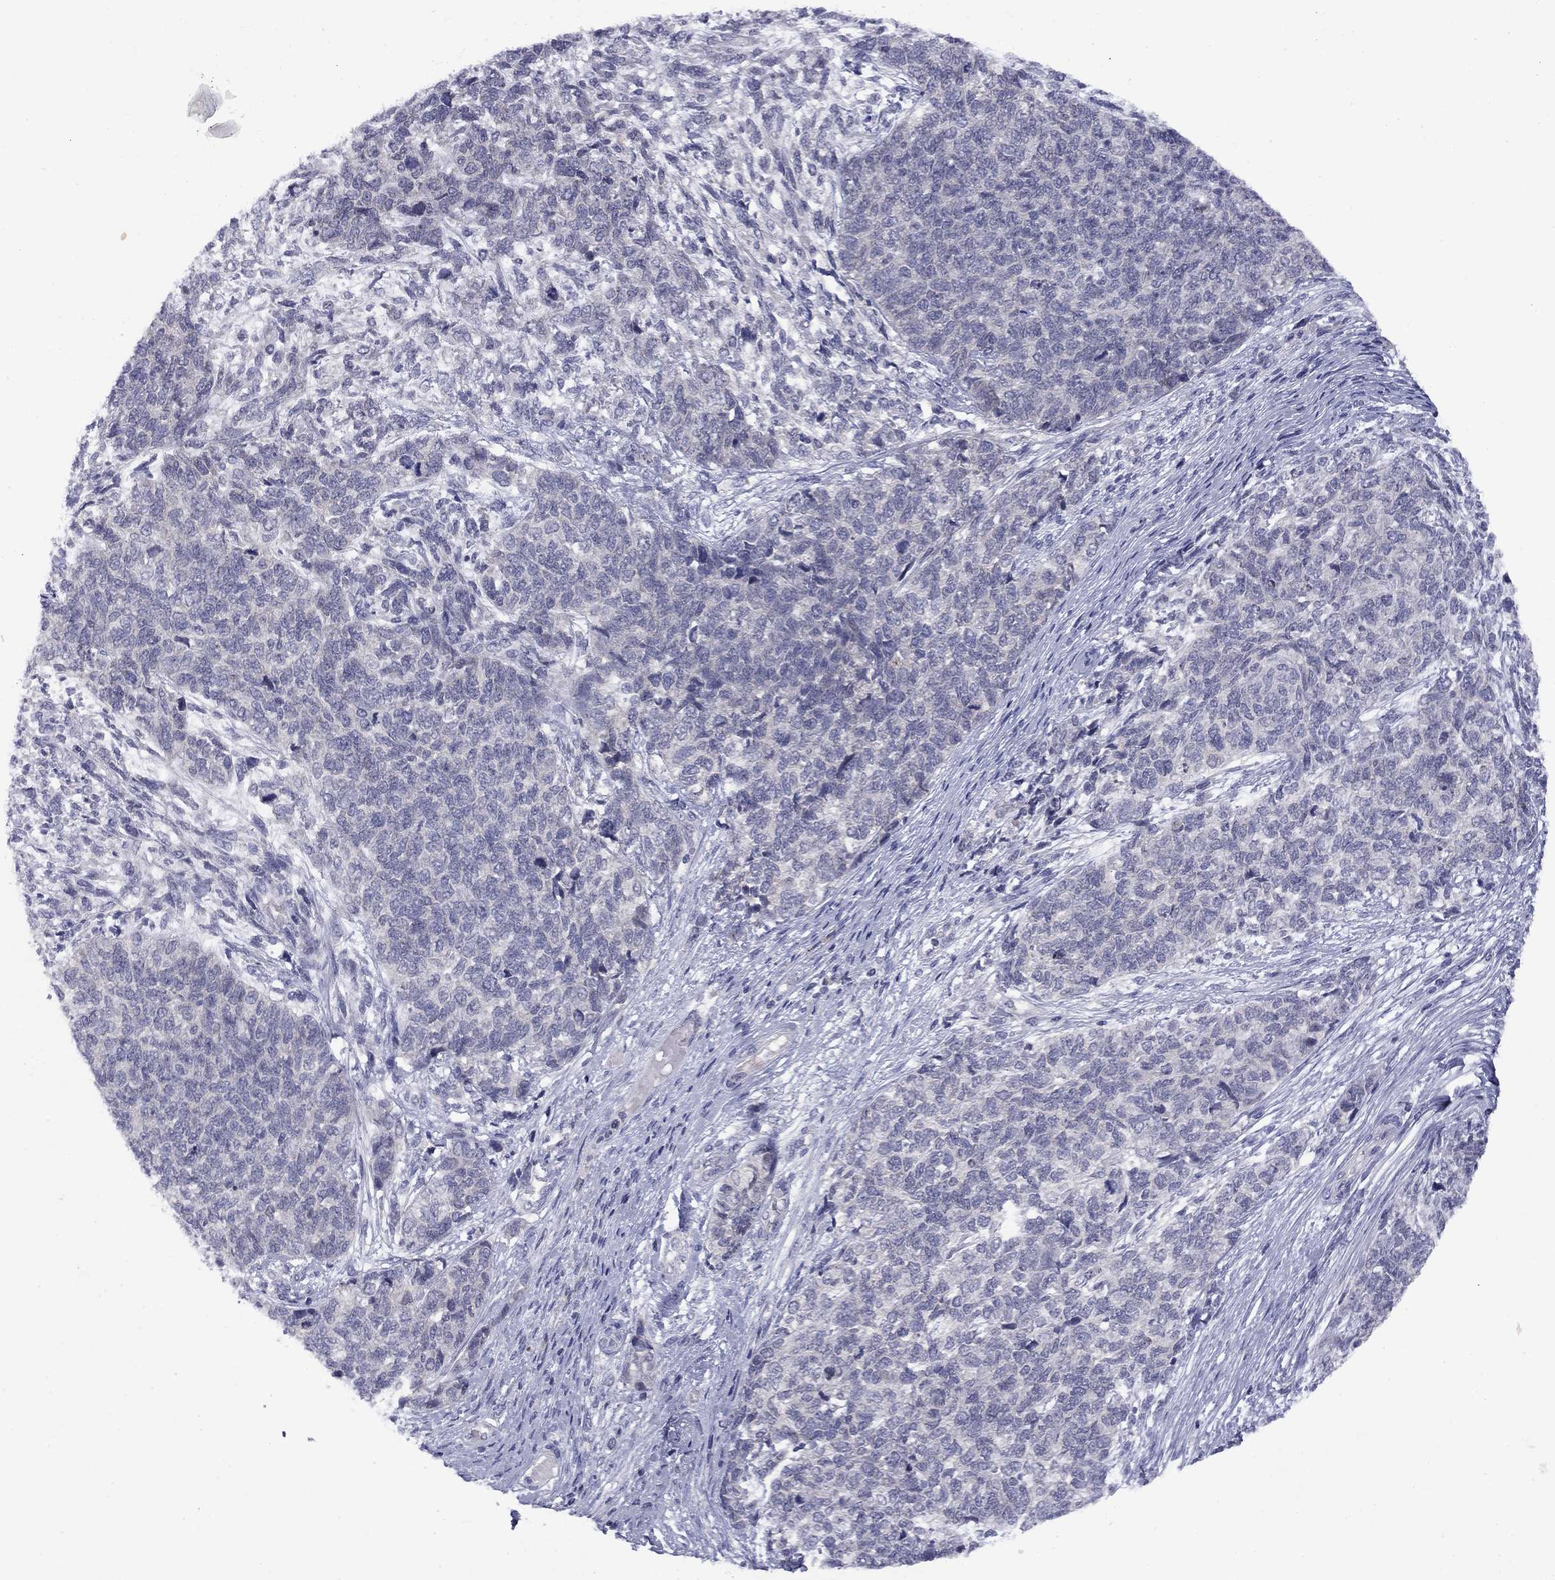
{"staining": {"intensity": "negative", "quantity": "none", "location": "none"}, "tissue": "cervical cancer", "cell_type": "Tumor cells", "image_type": "cancer", "snomed": [{"axis": "morphology", "description": "Squamous cell carcinoma, NOS"}, {"axis": "topography", "description": "Cervix"}], "caption": "IHC photomicrograph of neoplastic tissue: cervical squamous cell carcinoma stained with DAB reveals no significant protein staining in tumor cells.", "gene": "CACNA1A", "patient": {"sex": "female", "age": 63}}